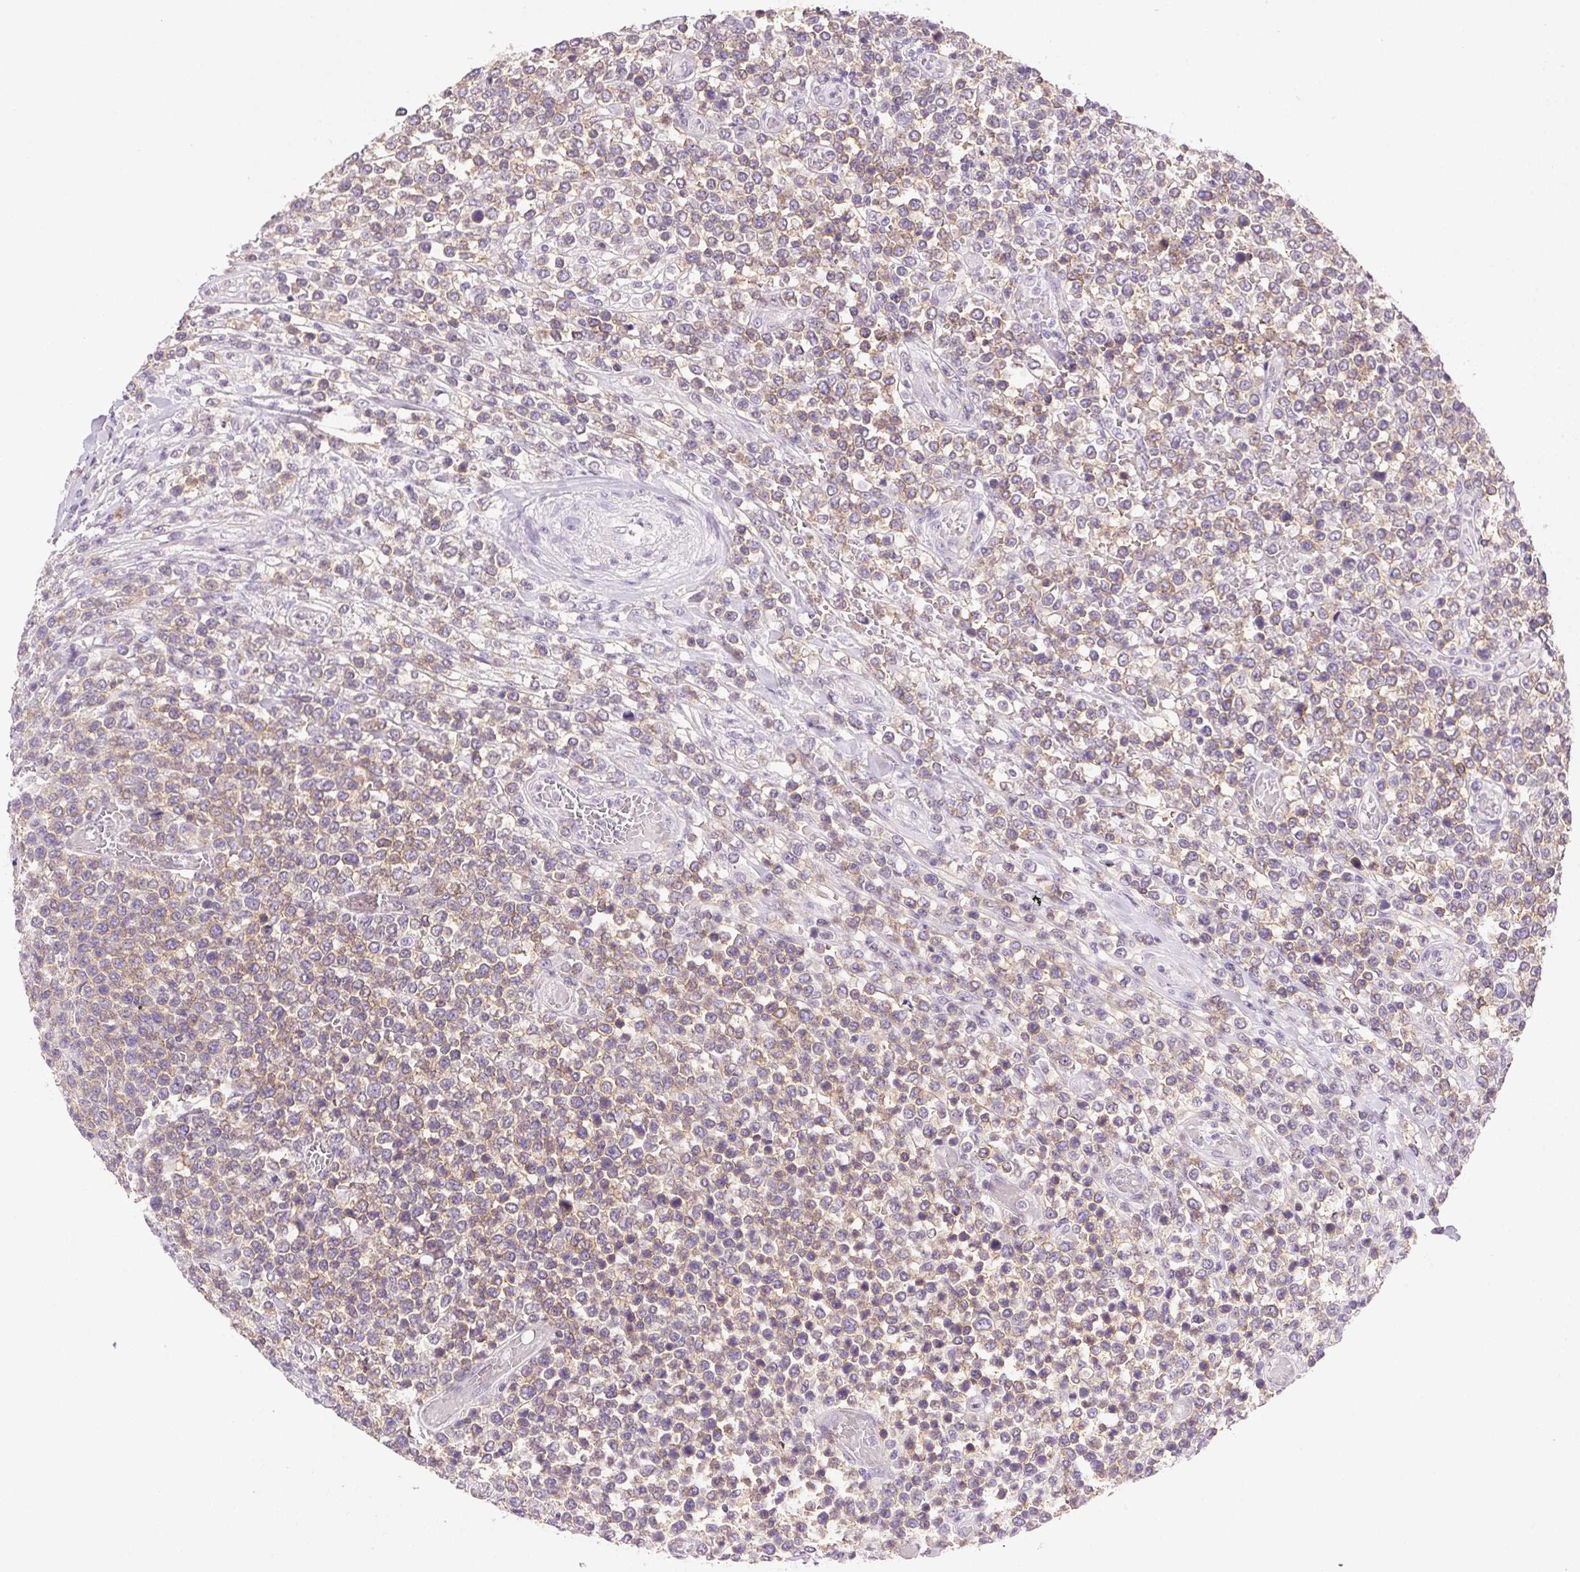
{"staining": {"intensity": "weak", "quantity": "25%-75%", "location": "cytoplasmic/membranous"}, "tissue": "lymphoma", "cell_type": "Tumor cells", "image_type": "cancer", "snomed": [{"axis": "morphology", "description": "Malignant lymphoma, non-Hodgkin's type, High grade"}, {"axis": "topography", "description": "Soft tissue"}], "caption": "Approximately 25%-75% of tumor cells in human lymphoma demonstrate weak cytoplasmic/membranous protein expression as visualized by brown immunohistochemical staining.", "gene": "AKAP5", "patient": {"sex": "female", "age": 56}}